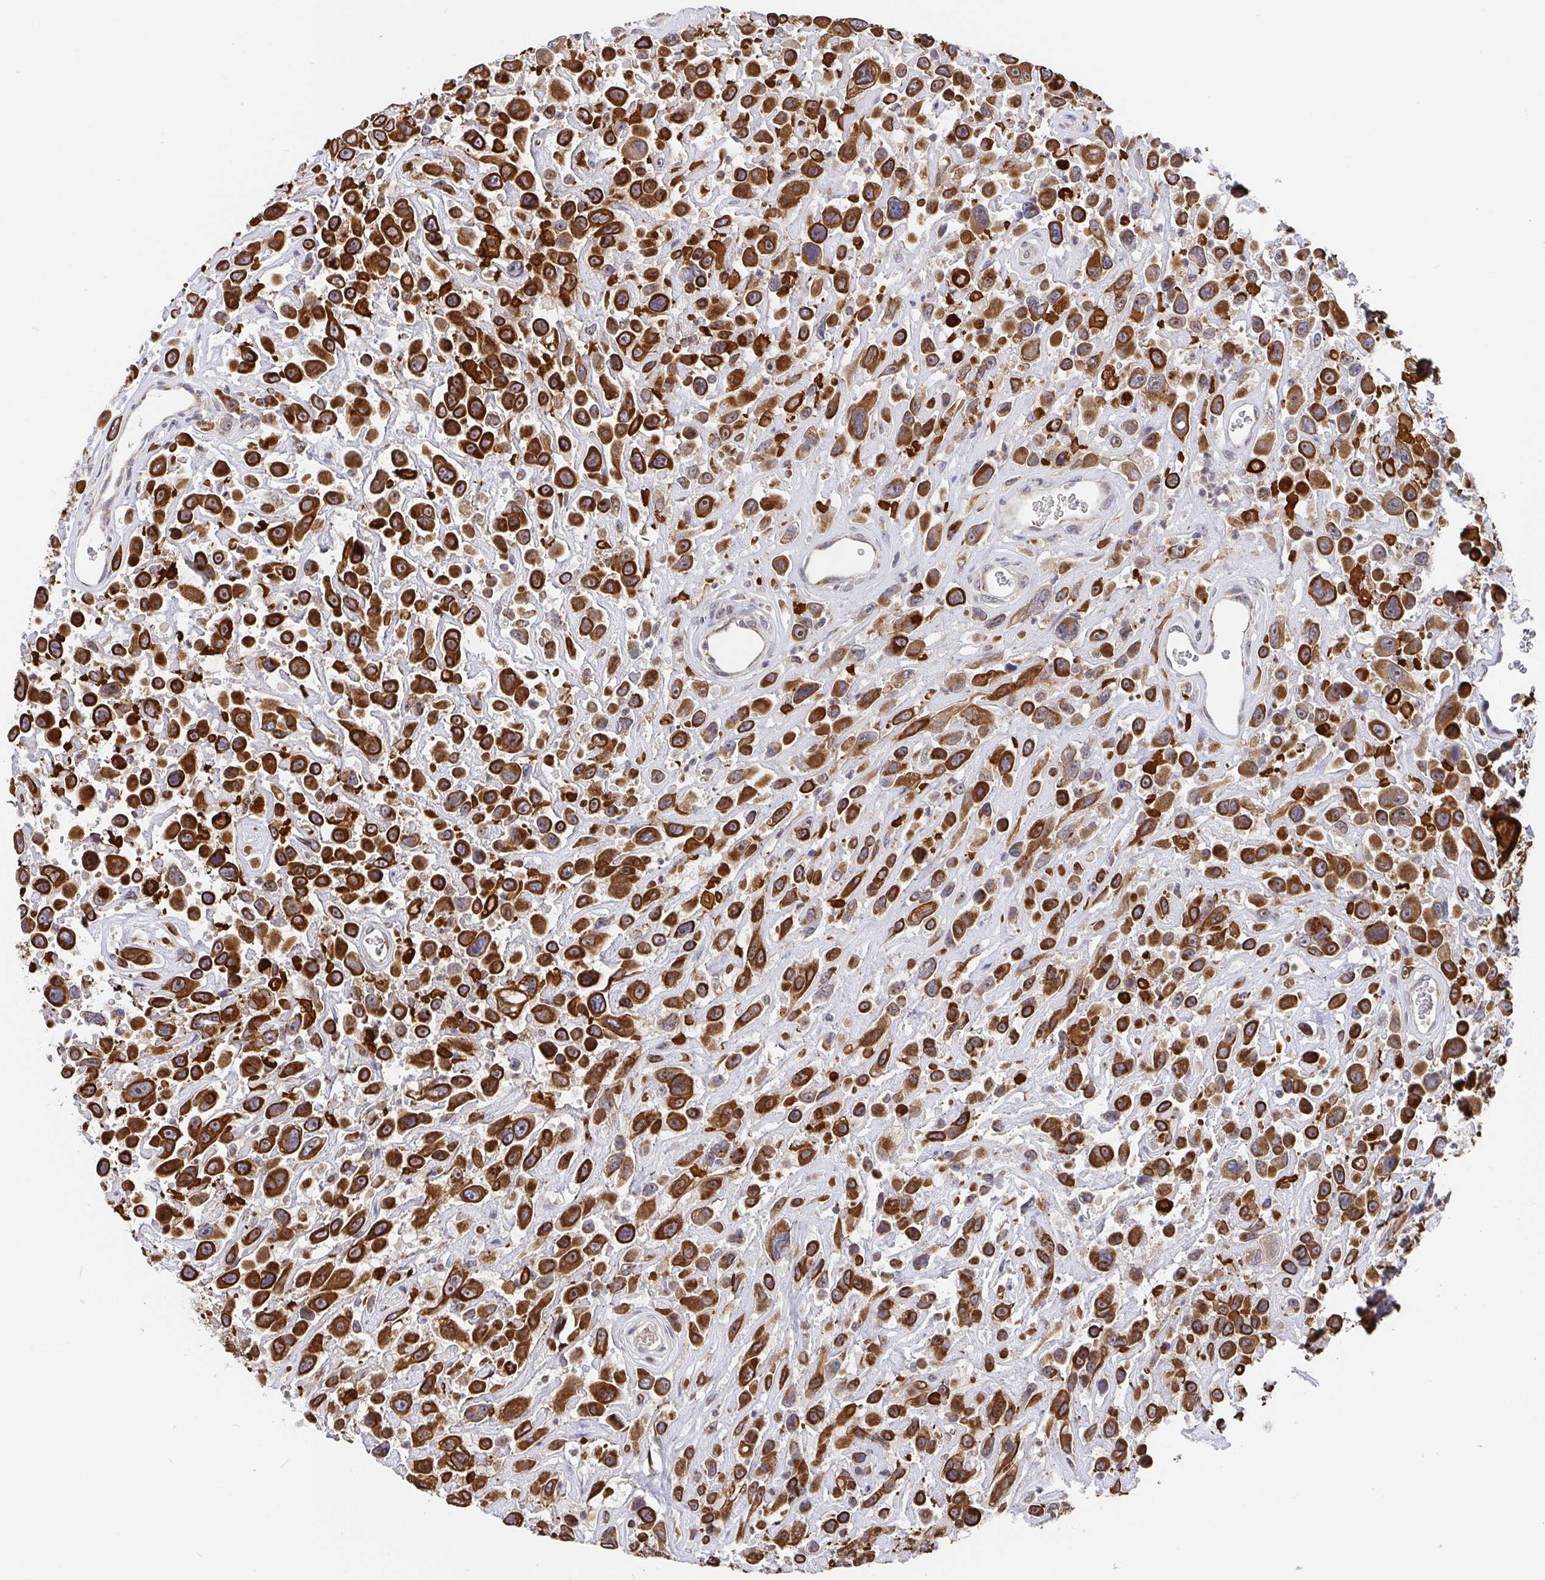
{"staining": {"intensity": "strong", "quantity": ">75%", "location": "cytoplasmic/membranous"}, "tissue": "urothelial cancer", "cell_type": "Tumor cells", "image_type": "cancer", "snomed": [{"axis": "morphology", "description": "Urothelial carcinoma, High grade"}, {"axis": "topography", "description": "Urinary bladder"}], "caption": "High-grade urothelial carcinoma stained for a protein (brown) demonstrates strong cytoplasmic/membranous positive positivity in about >75% of tumor cells.", "gene": "PDF", "patient": {"sex": "male", "age": 53}}